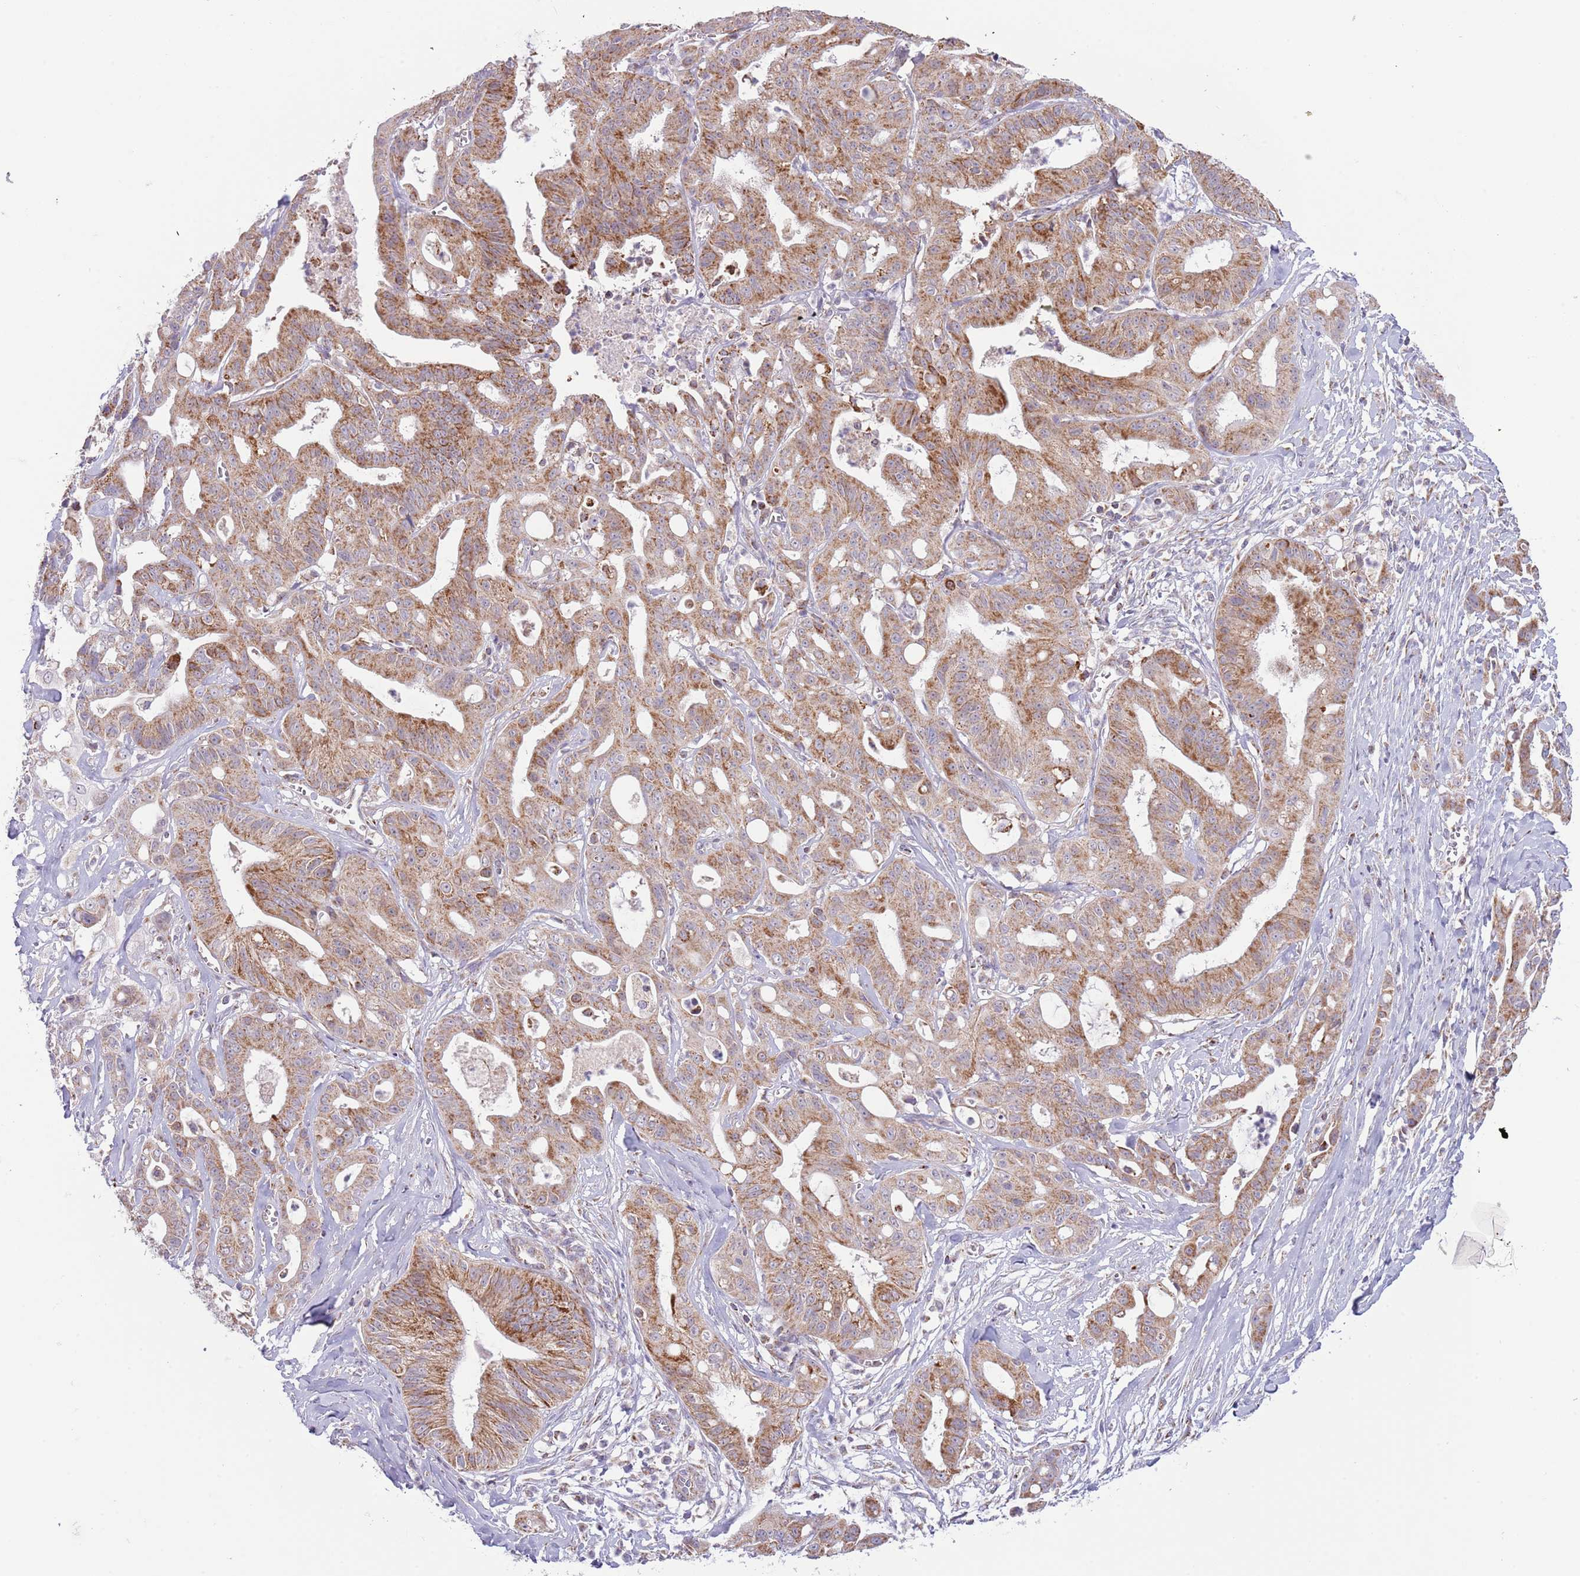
{"staining": {"intensity": "moderate", "quantity": ">75%", "location": "cytoplasmic/membranous"}, "tissue": "ovarian cancer", "cell_type": "Tumor cells", "image_type": "cancer", "snomed": [{"axis": "morphology", "description": "Cystadenocarcinoma, mucinous, NOS"}, {"axis": "topography", "description": "Ovary"}], "caption": "Immunohistochemistry staining of ovarian cancer (mucinous cystadenocarcinoma), which exhibits medium levels of moderate cytoplasmic/membranous expression in approximately >75% of tumor cells indicating moderate cytoplasmic/membranous protein expression. The staining was performed using DAB (3,3'-diaminobenzidine) (brown) for protein detection and nuclei were counterstained in hematoxylin (blue).", "gene": "LHX6", "patient": {"sex": "female", "age": 70}}